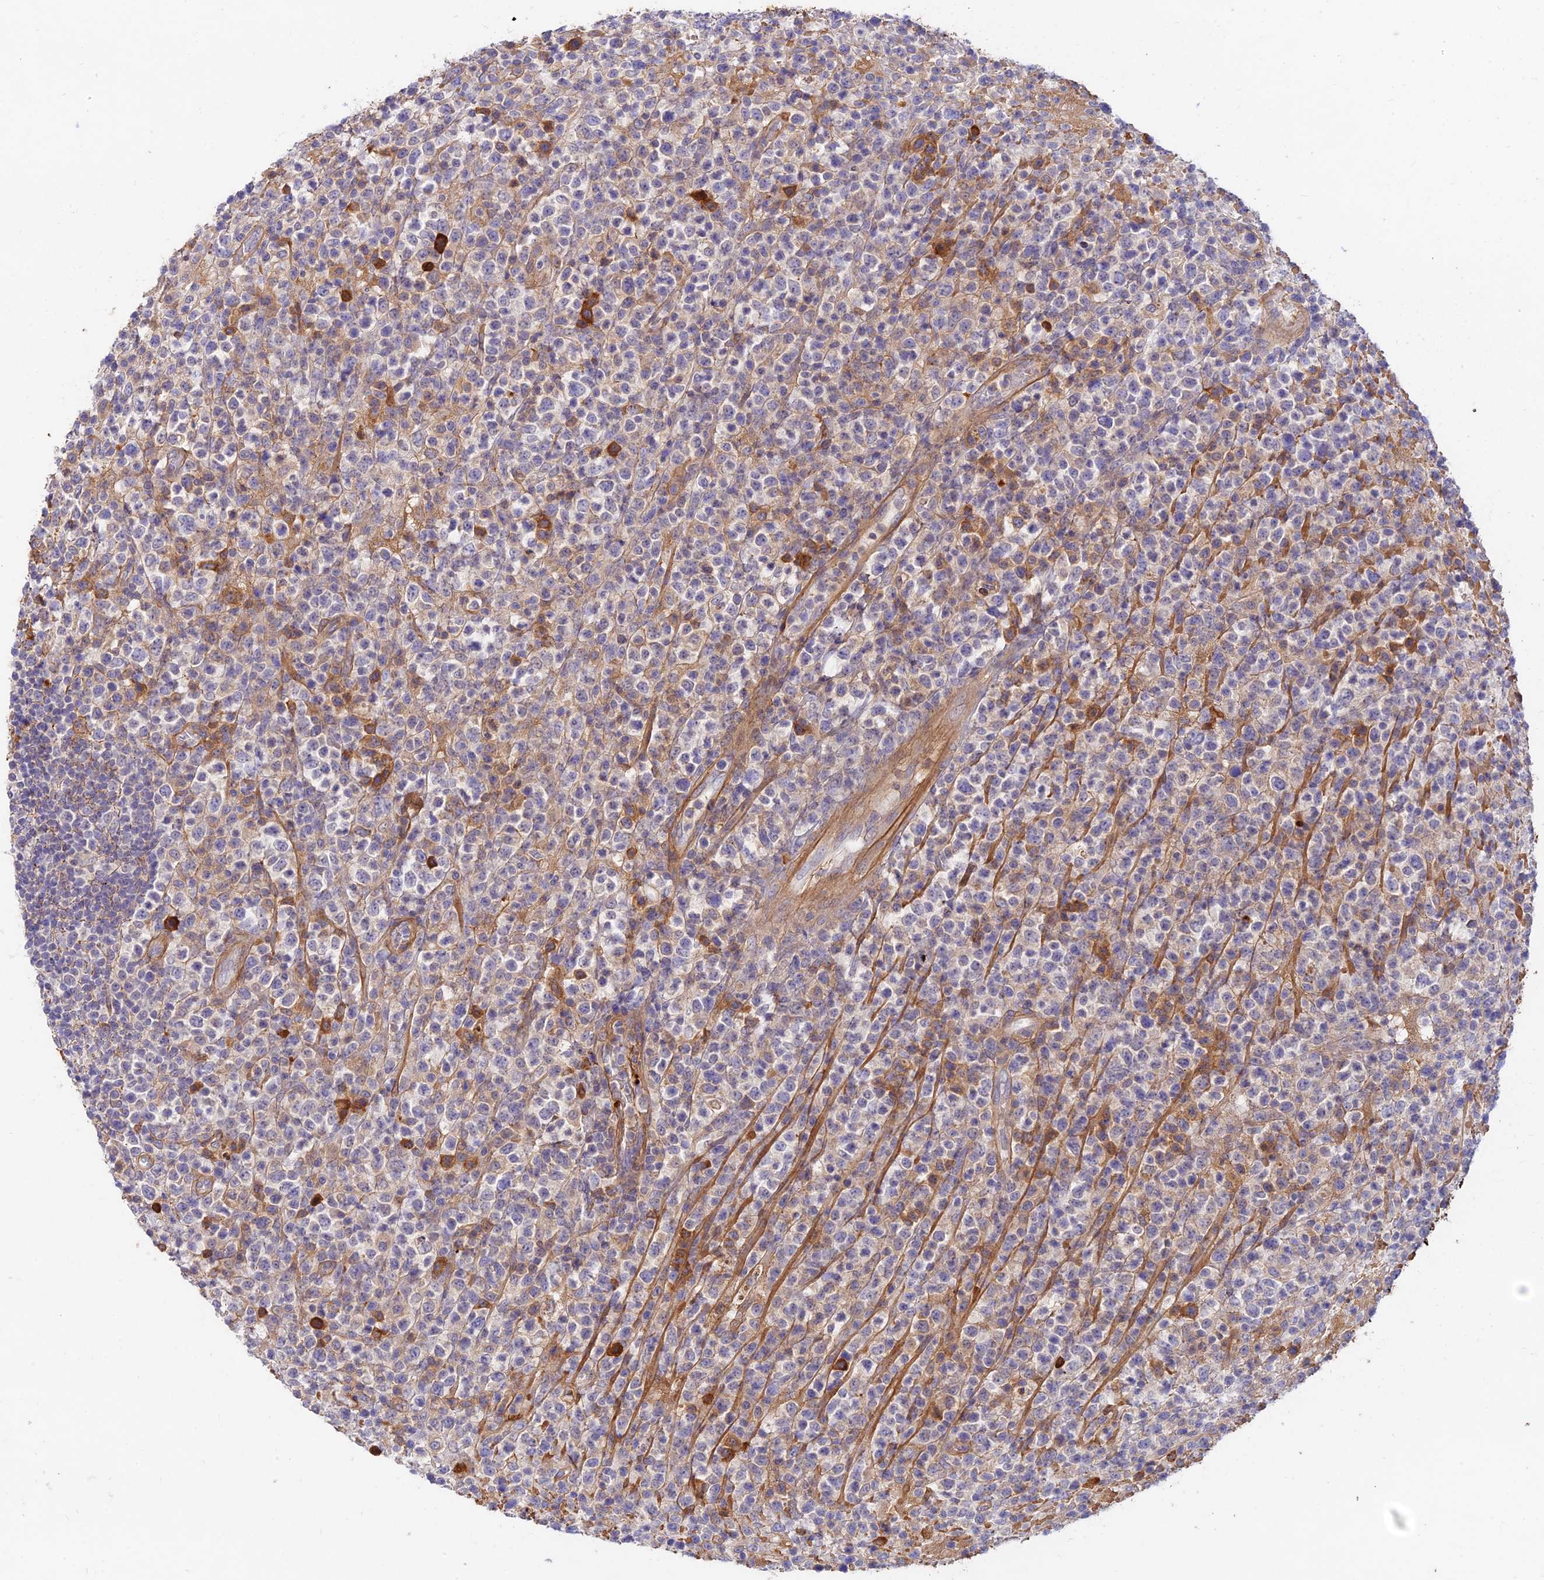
{"staining": {"intensity": "negative", "quantity": "none", "location": "none"}, "tissue": "lymphoma", "cell_type": "Tumor cells", "image_type": "cancer", "snomed": [{"axis": "morphology", "description": "Malignant lymphoma, non-Hodgkin's type, High grade"}, {"axis": "topography", "description": "Colon"}], "caption": "Immunohistochemistry (IHC) micrograph of neoplastic tissue: lymphoma stained with DAB (3,3'-diaminobenzidine) demonstrates no significant protein expression in tumor cells.", "gene": "ACSM5", "patient": {"sex": "female", "age": 53}}